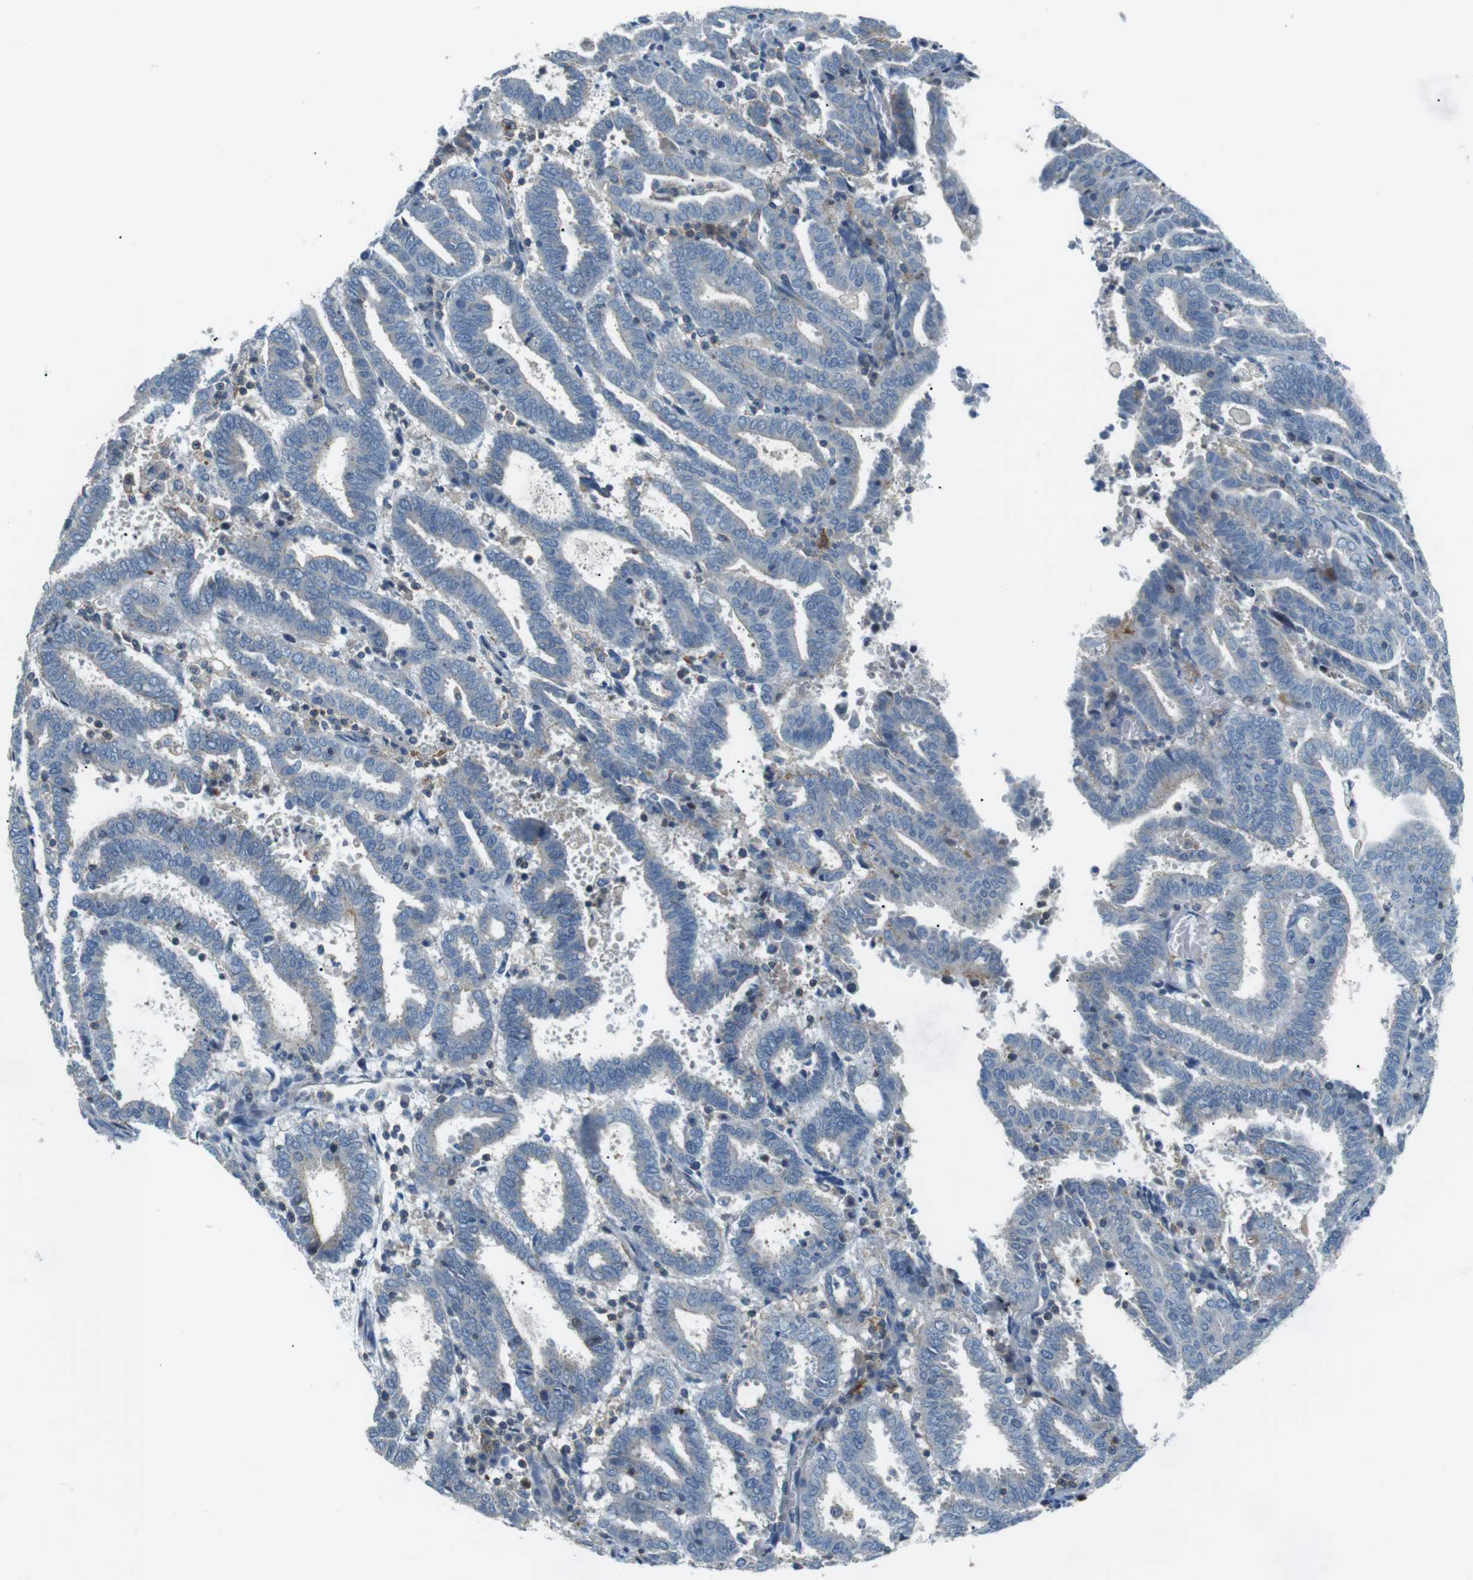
{"staining": {"intensity": "negative", "quantity": "none", "location": "none"}, "tissue": "endometrial cancer", "cell_type": "Tumor cells", "image_type": "cancer", "snomed": [{"axis": "morphology", "description": "Adenocarcinoma, NOS"}, {"axis": "topography", "description": "Uterus"}], "caption": "Immunohistochemical staining of adenocarcinoma (endometrial) exhibits no significant expression in tumor cells.", "gene": "ARVCF", "patient": {"sex": "female", "age": 83}}